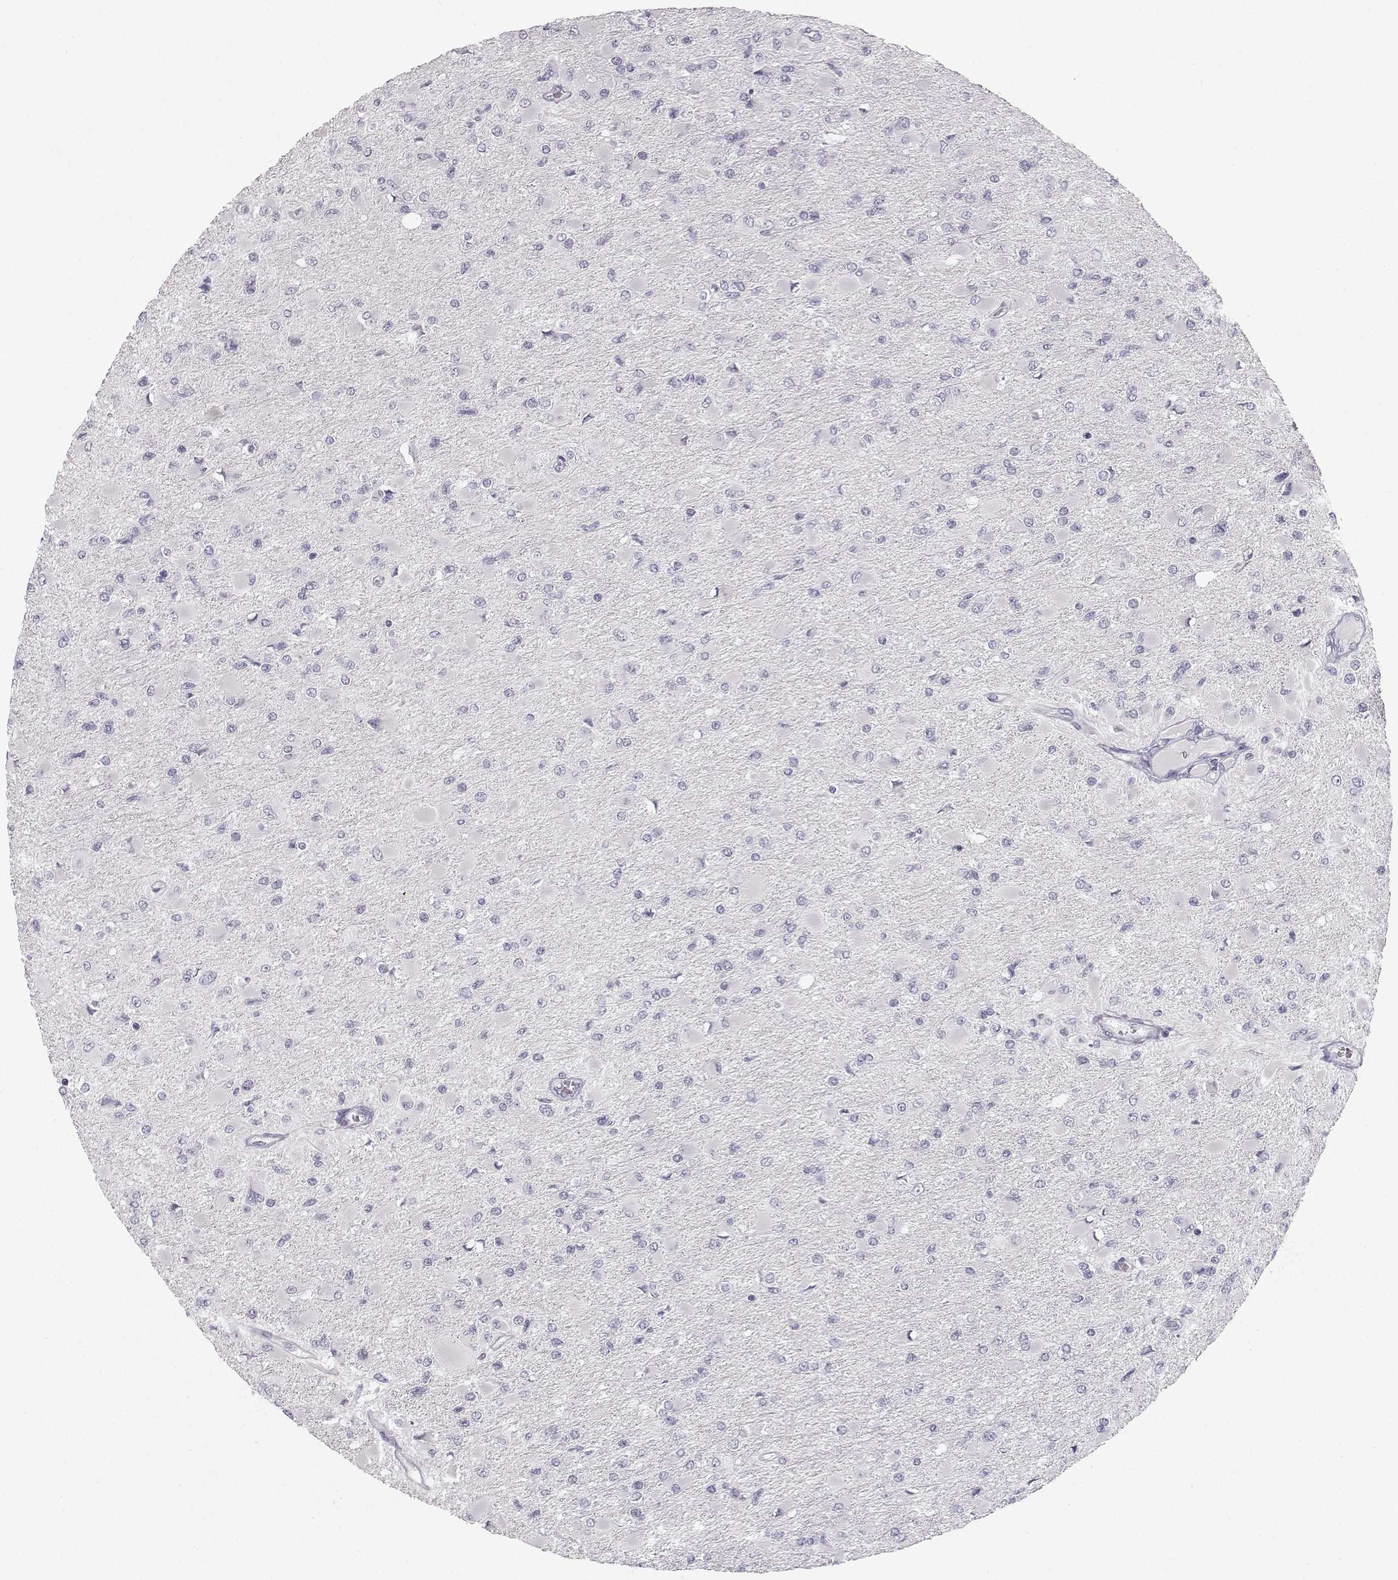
{"staining": {"intensity": "negative", "quantity": "none", "location": "none"}, "tissue": "glioma", "cell_type": "Tumor cells", "image_type": "cancer", "snomed": [{"axis": "morphology", "description": "Glioma, malignant, High grade"}, {"axis": "topography", "description": "Cerebral cortex"}], "caption": "Immunohistochemical staining of human malignant high-grade glioma demonstrates no significant expression in tumor cells.", "gene": "ZNF185", "patient": {"sex": "female", "age": 36}}